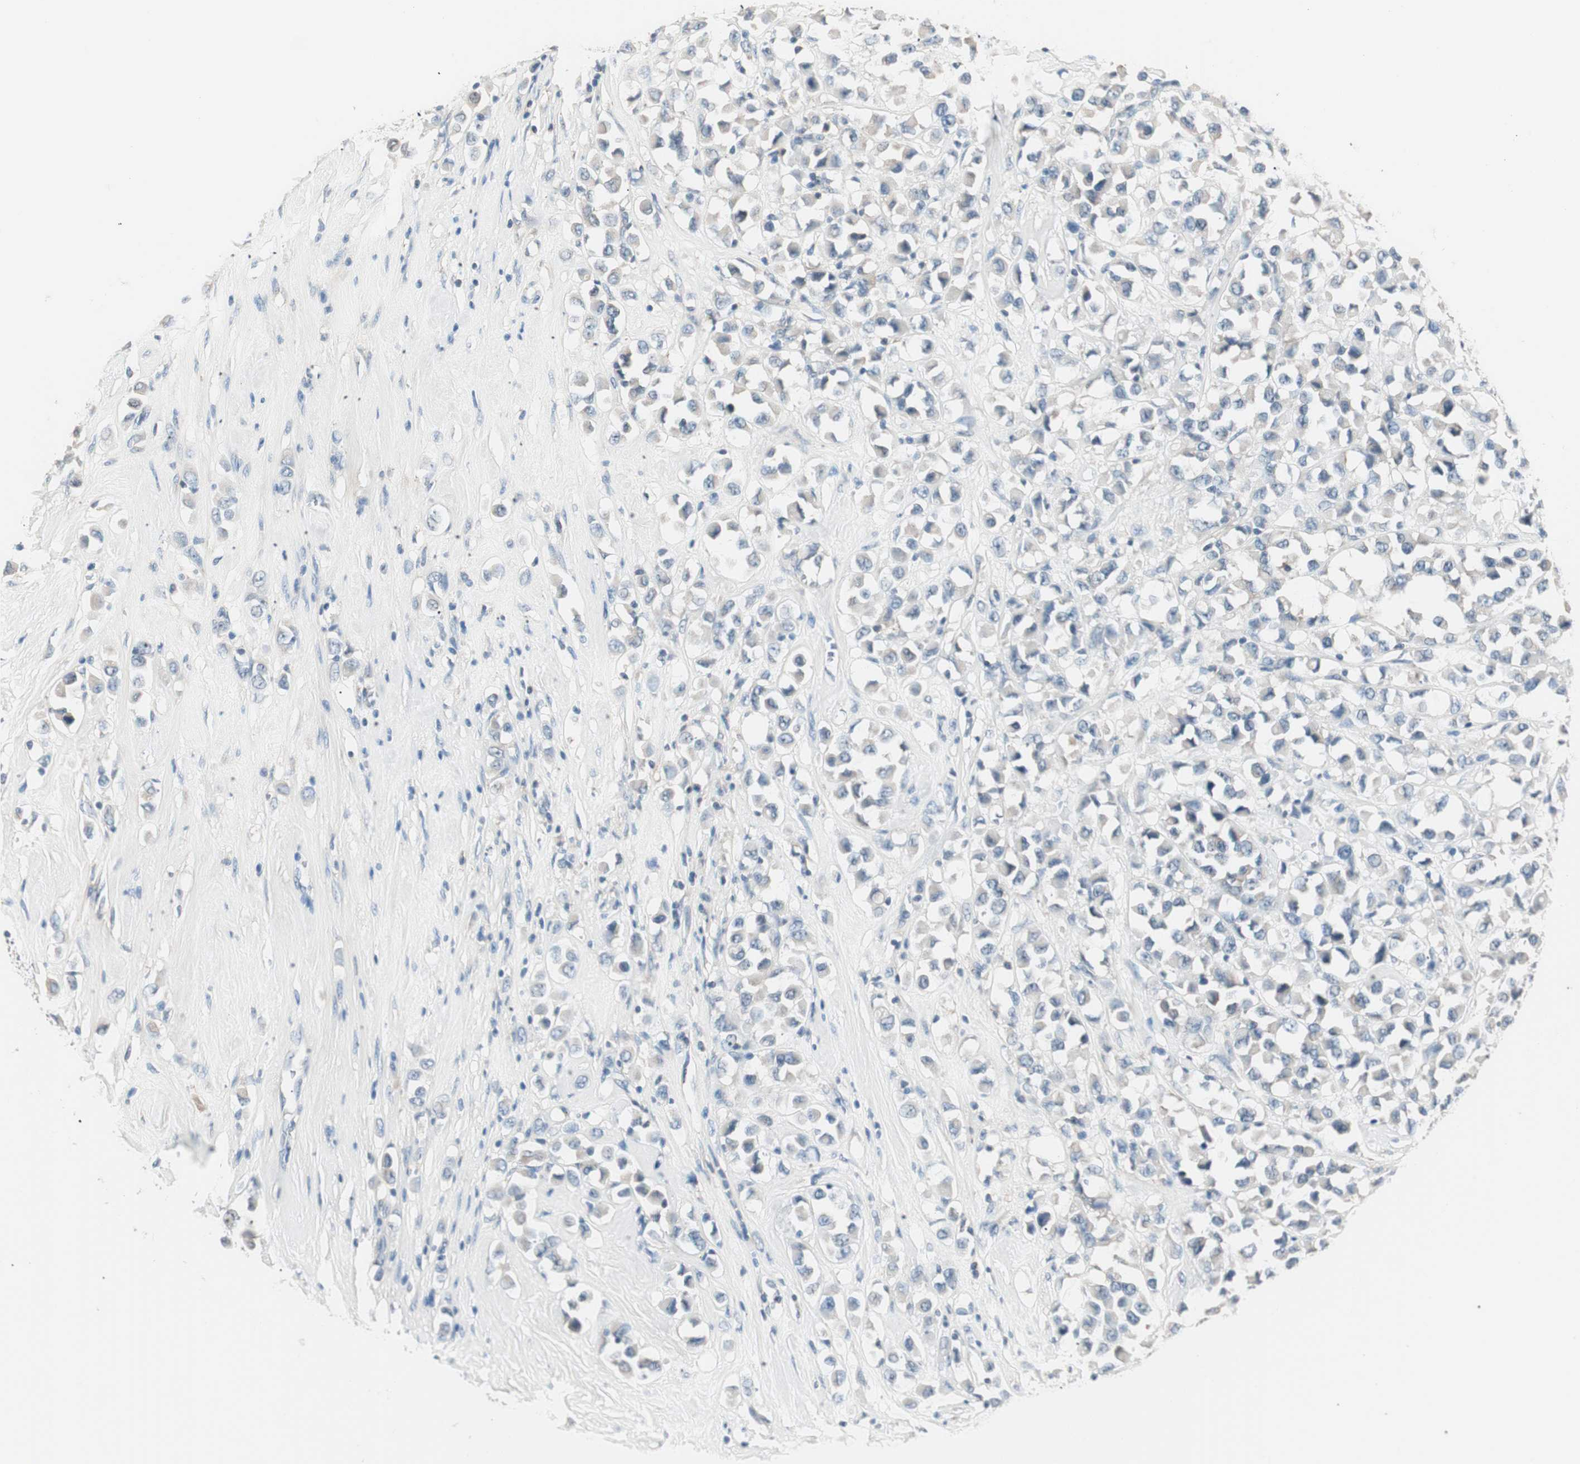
{"staining": {"intensity": "weak", "quantity": "<25%", "location": "cytoplasmic/membranous"}, "tissue": "breast cancer", "cell_type": "Tumor cells", "image_type": "cancer", "snomed": [{"axis": "morphology", "description": "Duct carcinoma"}, {"axis": "topography", "description": "Breast"}], "caption": "Immunohistochemical staining of breast invasive ductal carcinoma exhibits no significant expression in tumor cells.", "gene": "RAD54B", "patient": {"sex": "female", "age": 61}}